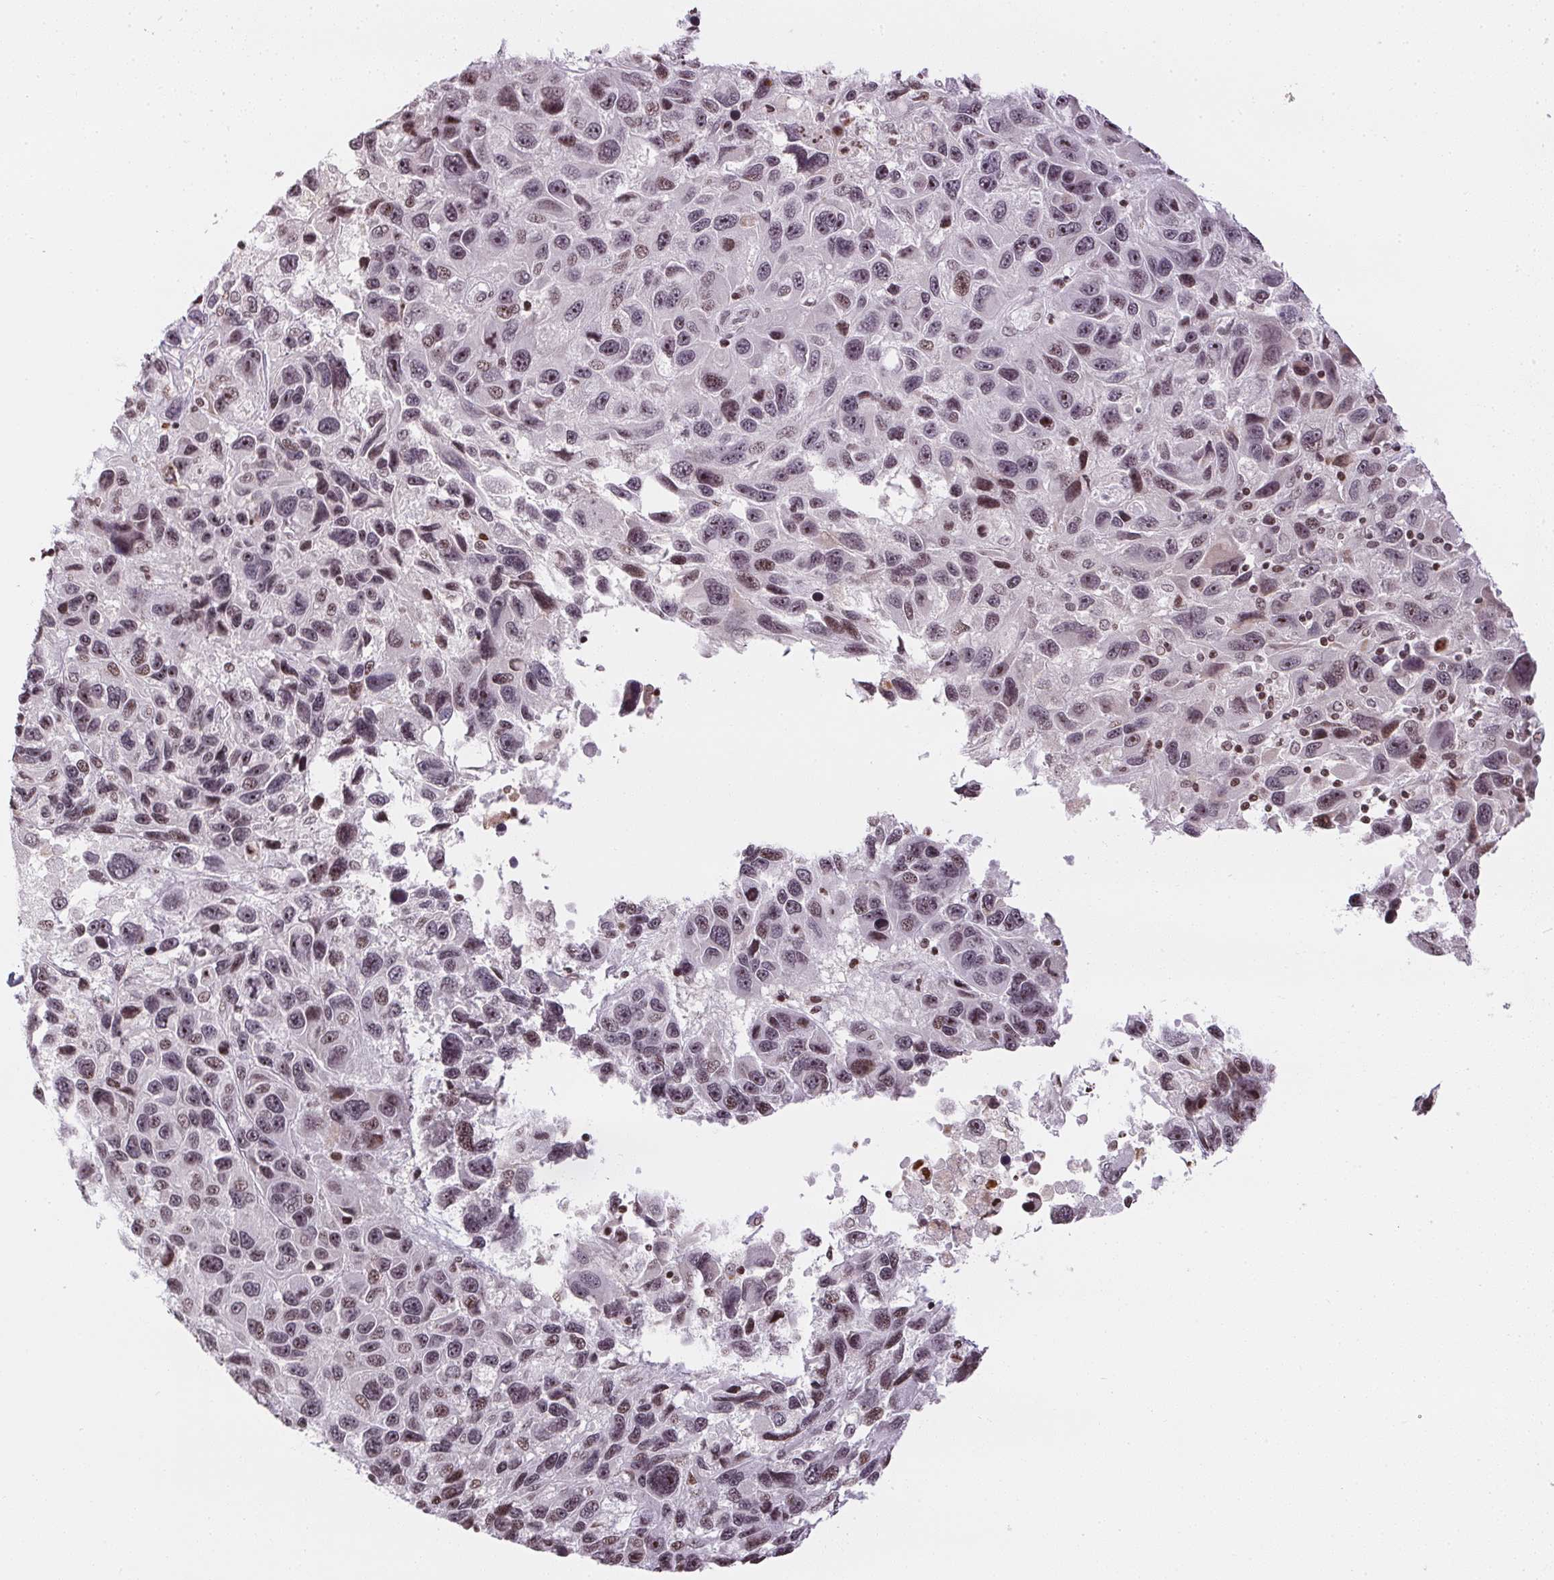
{"staining": {"intensity": "weak", "quantity": "25%-75%", "location": "nuclear"}, "tissue": "melanoma", "cell_type": "Tumor cells", "image_type": "cancer", "snomed": [{"axis": "morphology", "description": "Malignant melanoma, NOS"}, {"axis": "topography", "description": "Skin"}], "caption": "Protein expression analysis of melanoma shows weak nuclear staining in about 25%-75% of tumor cells. Using DAB (brown) and hematoxylin (blue) stains, captured at high magnification using brightfield microscopy.", "gene": "RNF181", "patient": {"sex": "male", "age": 53}}